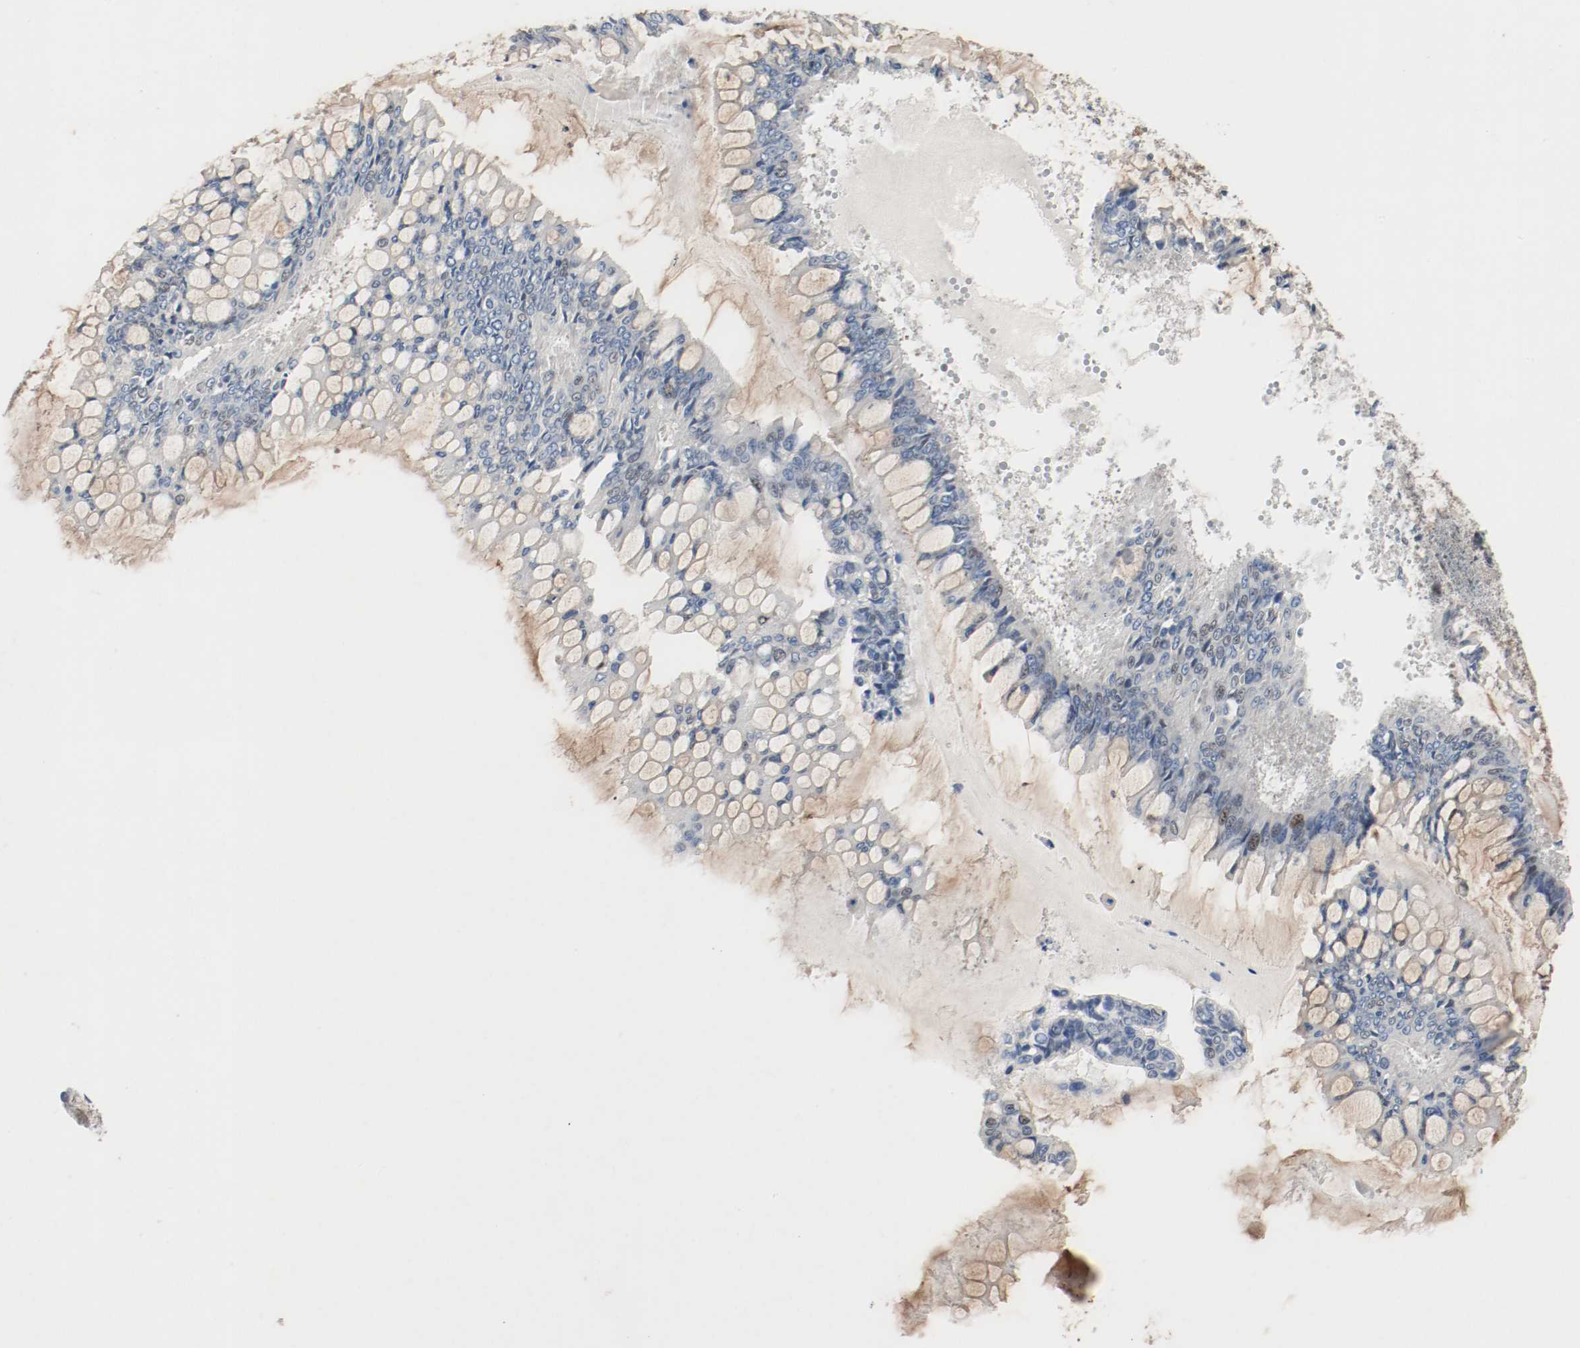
{"staining": {"intensity": "weak", "quantity": "<25%", "location": "cytoplasmic/membranous,nuclear"}, "tissue": "ovarian cancer", "cell_type": "Tumor cells", "image_type": "cancer", "snomed": [{"axis": "morphology", "description": "Cystadenocarcinoma, mucinous, NOS"}, {"axis": "topography", "description": "Ovary"}], "caption": "Ovarian cancer (mucinous cystadenocarcinoma) stained for a protein using immunohistochemistry exhibits no expression tumor cells.", "gene": "ASH1L", "patient": {"sex": "female", "age": 73}}